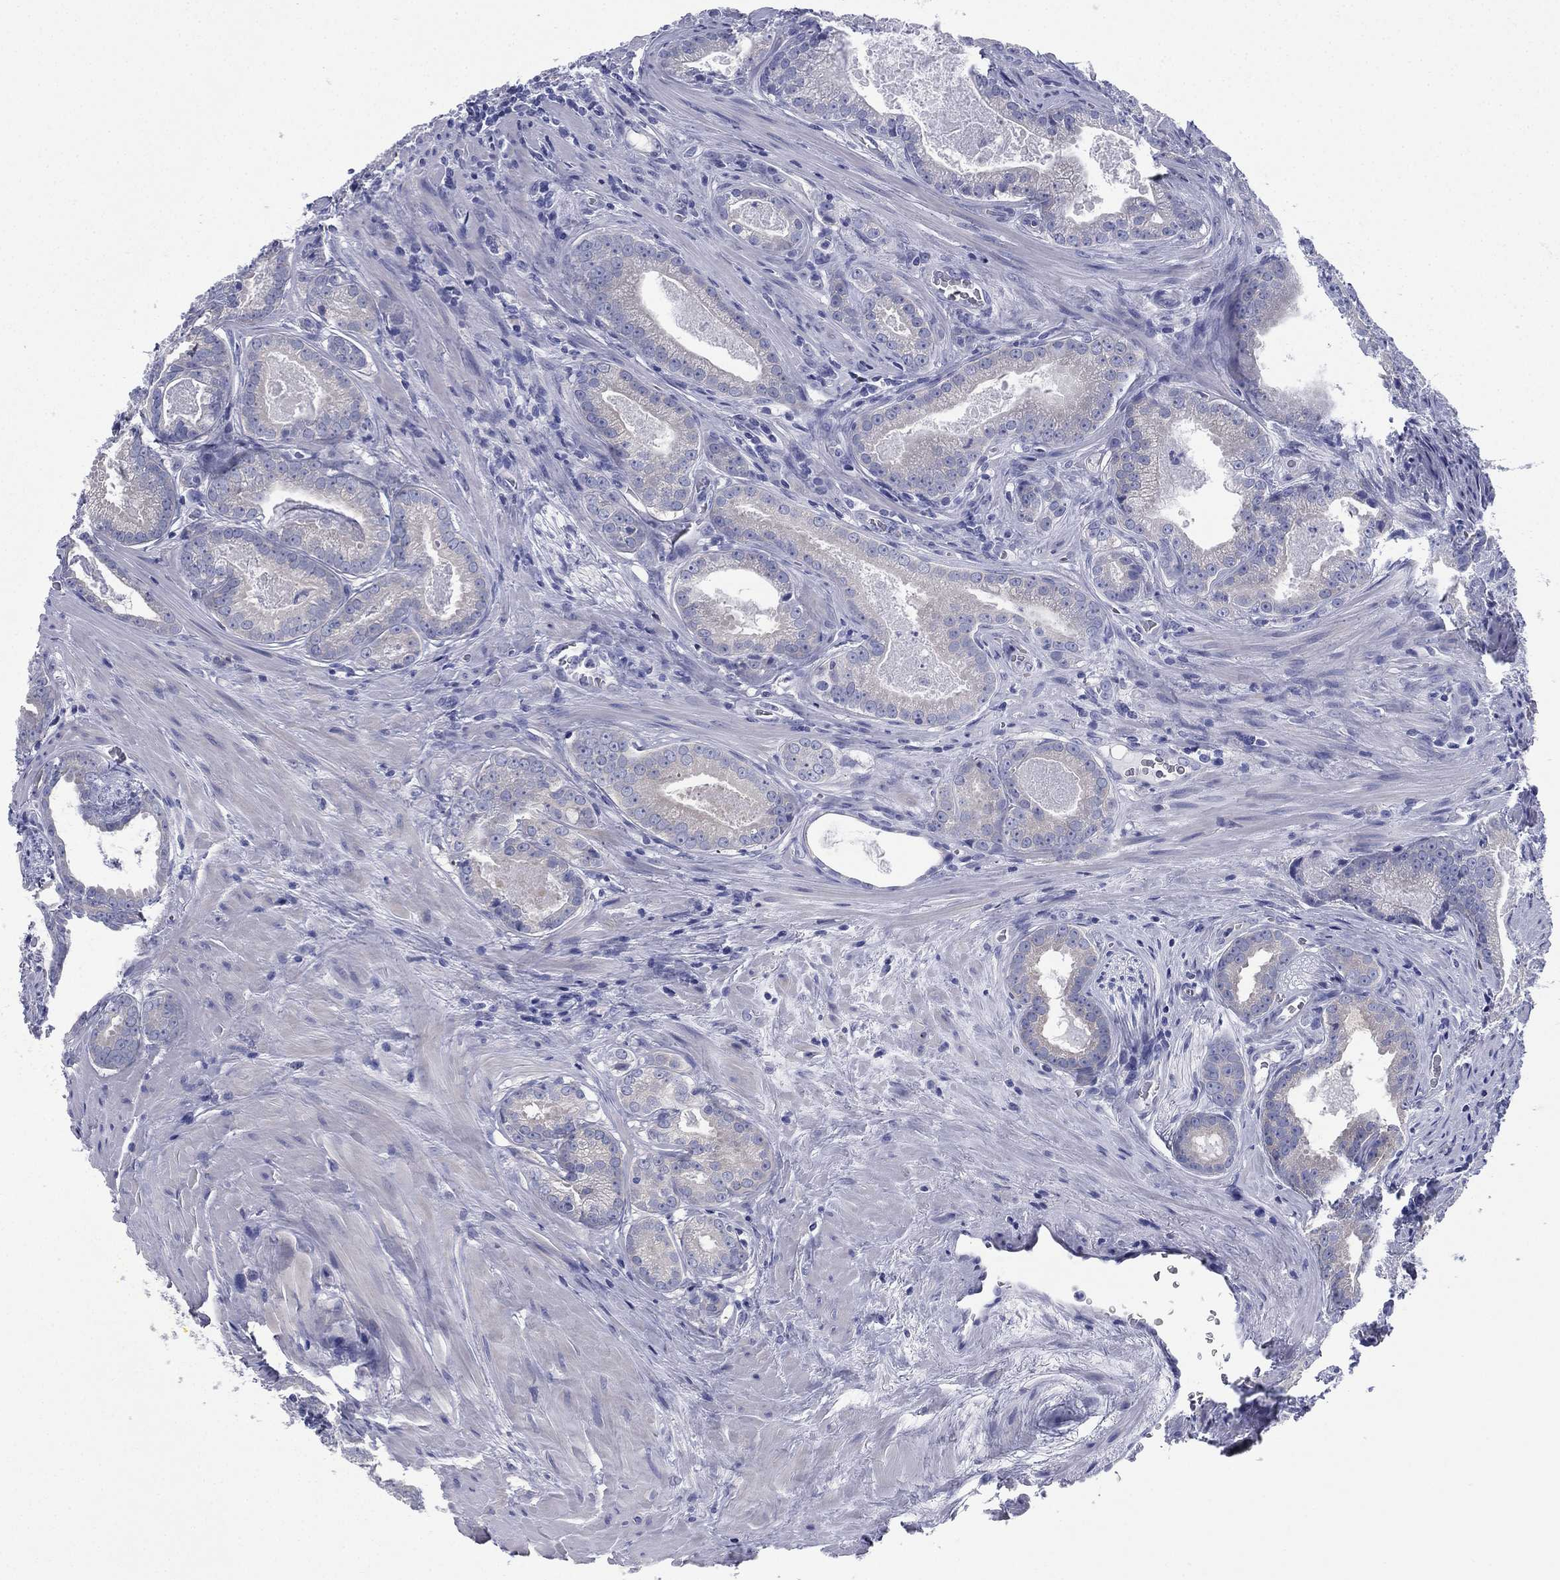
{"staining": {"intensity": "negative", "quantity": "none", "location": "none"}, "tissue": "prostate cancer", "cell_type": "Tumor cells", "image_type": "cancer", "snomed": [{"axis": "morphology", "description": "Adenocarcinoma, NOS"}, {"axis": "topography", "description": "Prostate"}], "caption": "Tumor cells show no significant staining in prostate cancer.", "gene": "FCER2", "patient": {"sex": "male", "age": 61}}